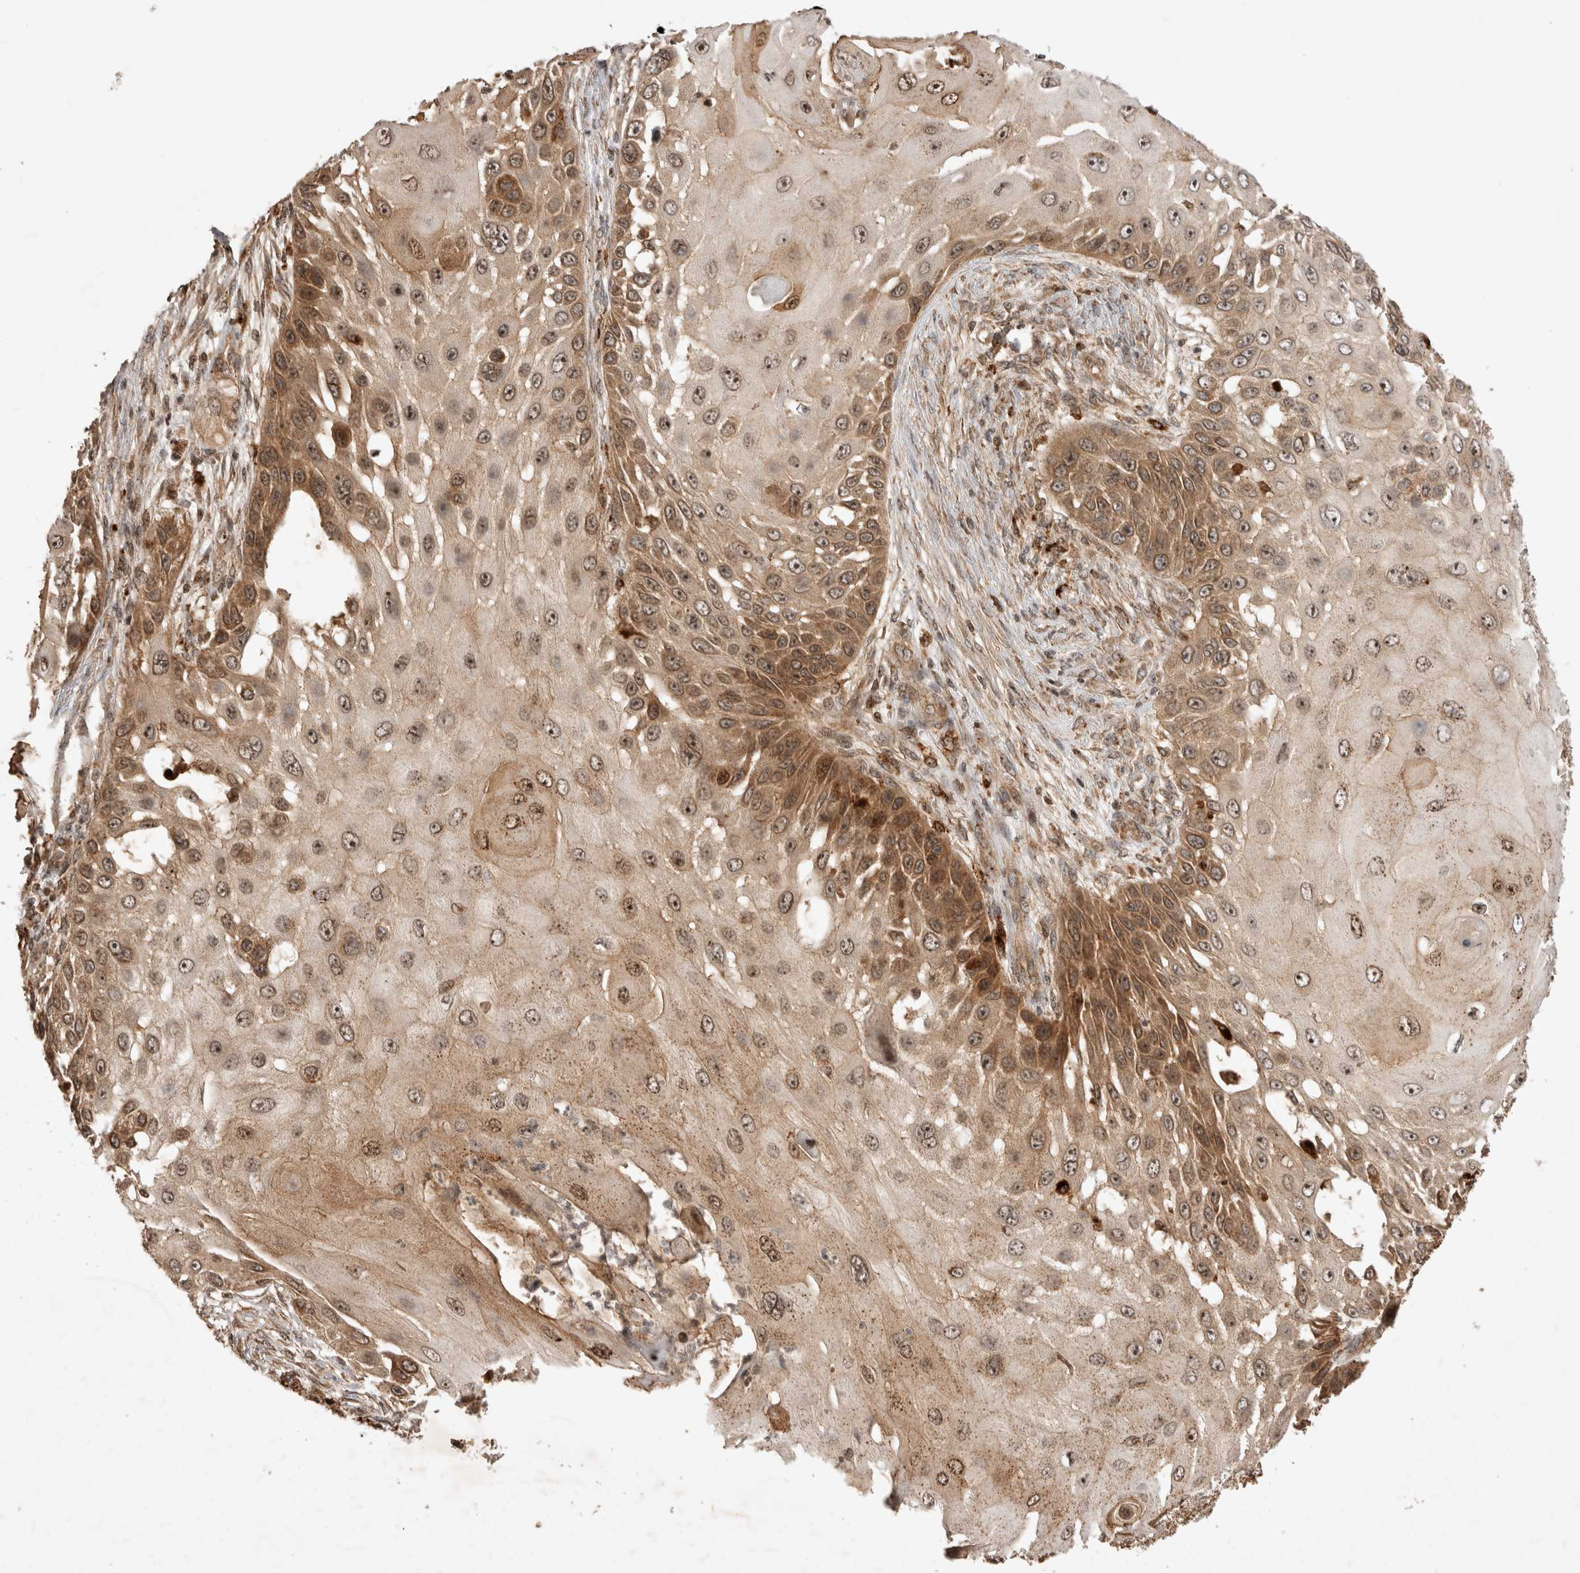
{"staining": {"intensity": "moderate", "quantity": "25%-75%", "location": "cytoplasmic/membranous,nuclear"}, "tissue": "skin cancer", "cell_type": "Tumor cells", "image_type": "cancer", "snomed": [{"axis": "morphology", "description": "Squamous cell carcinoma, NOS"}, {"axis": "topography", "description": "Skin"}], "caption": "A photomicrograph of human skin squamous cell carcinoma stained for a protein displays moderate cytoplasmic/membranous and nuclear brown staining in tumor cells.", "gene": "FAM221A", "patient": {"sex": "female", "age": 44}}